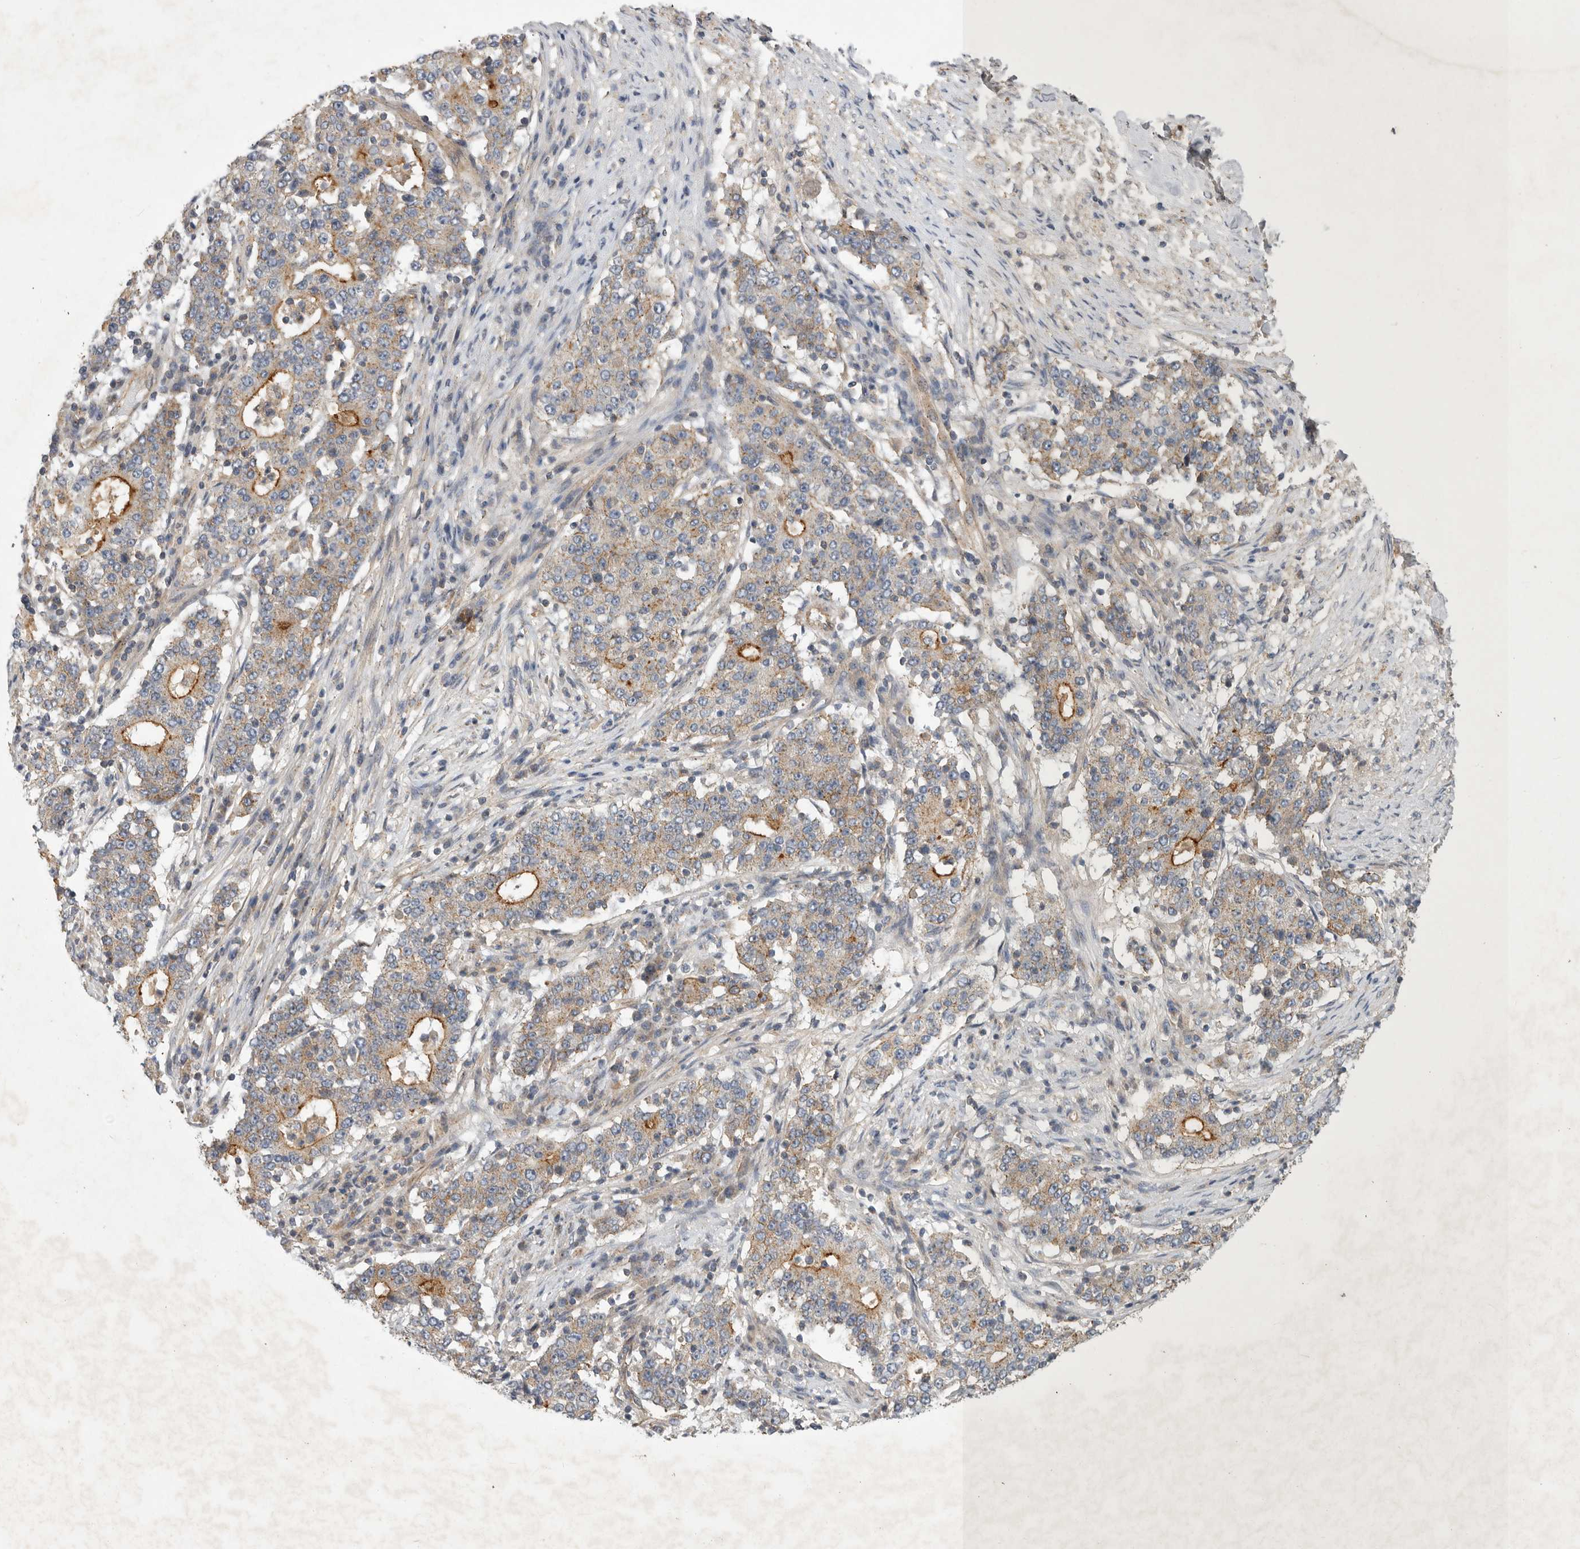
{"staining": {"intensity": "moderate", "quantity": "<25%", "location": "cytoplasmic/membranous"}, "tissue": "stomach cancer", "cell_type": "Tumor cells", "image_type": "cancer", "snomed": [{"axis": "morphology", "description": "Adenocarcinoma, NOS"}, {"axis": "topography", "description": "Stomach"}], "caption": "Immunohistochemical staining of human stomach cancer shows low levels of moderate cytoplasmic/membranous positivity in about <25% of tumor cells.", "gene": "MLPH", "patient": {"sex": "male", "age": 59}}